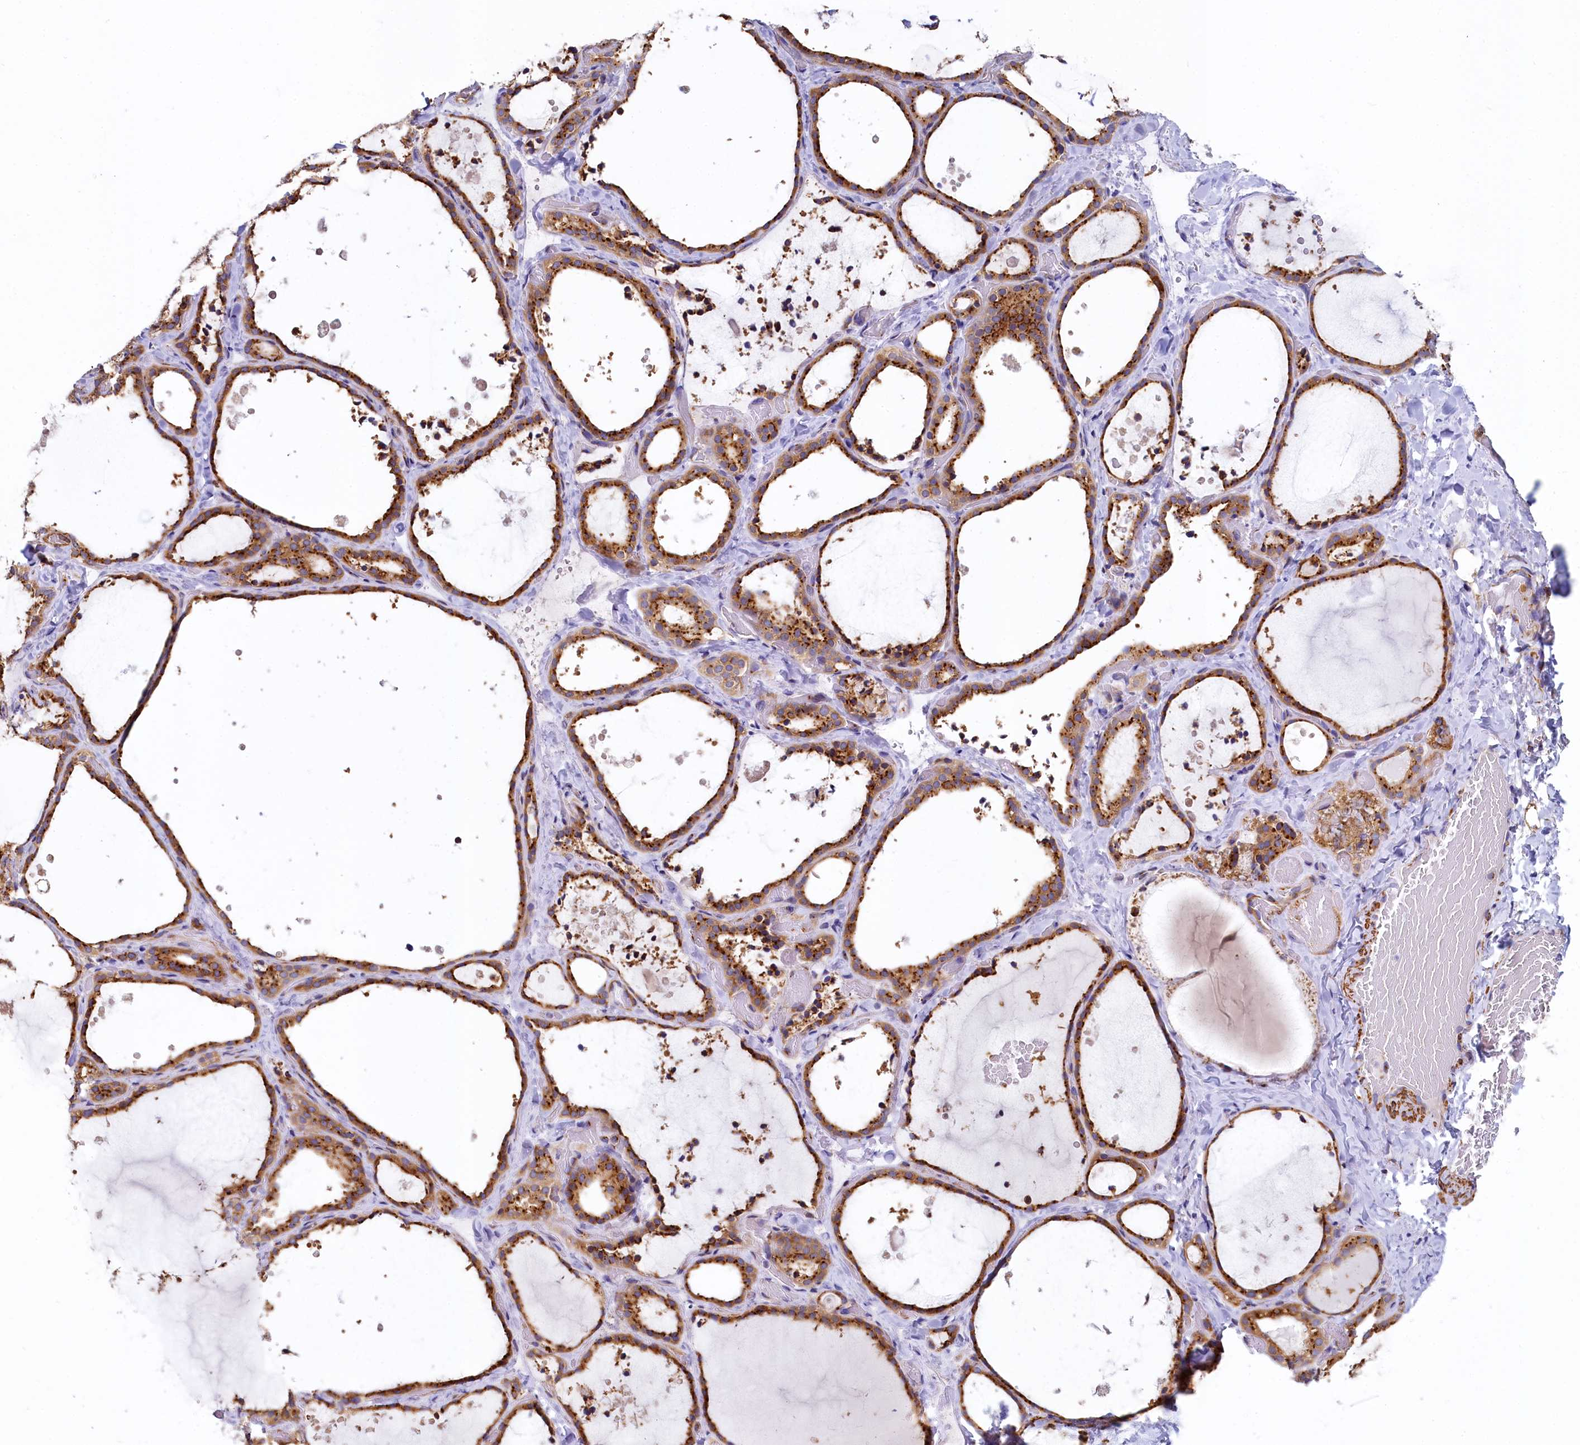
{"staining": {"intensity": "strong", "quantity": ">75%", "location": "cytoplasmic/membranous"}, "tissue": "thyroid gland", "cell_type": "Glandular cells", "image_type": "normal", "snomed": [{"axis": "morphology", "description": "Normal tissue, NOS"}, {"axis": "topography", "description": "Thyroid gland"}], "caption": "This histopathology image demonstrates immunohistochemistry (IHC) staining of normal thyroid gland, with high strong cytoplasmic/membranous staining in approximately >75% of glandular cells.", "gene": "BET1L", "patient": {"sex": "female", "age": 44}}